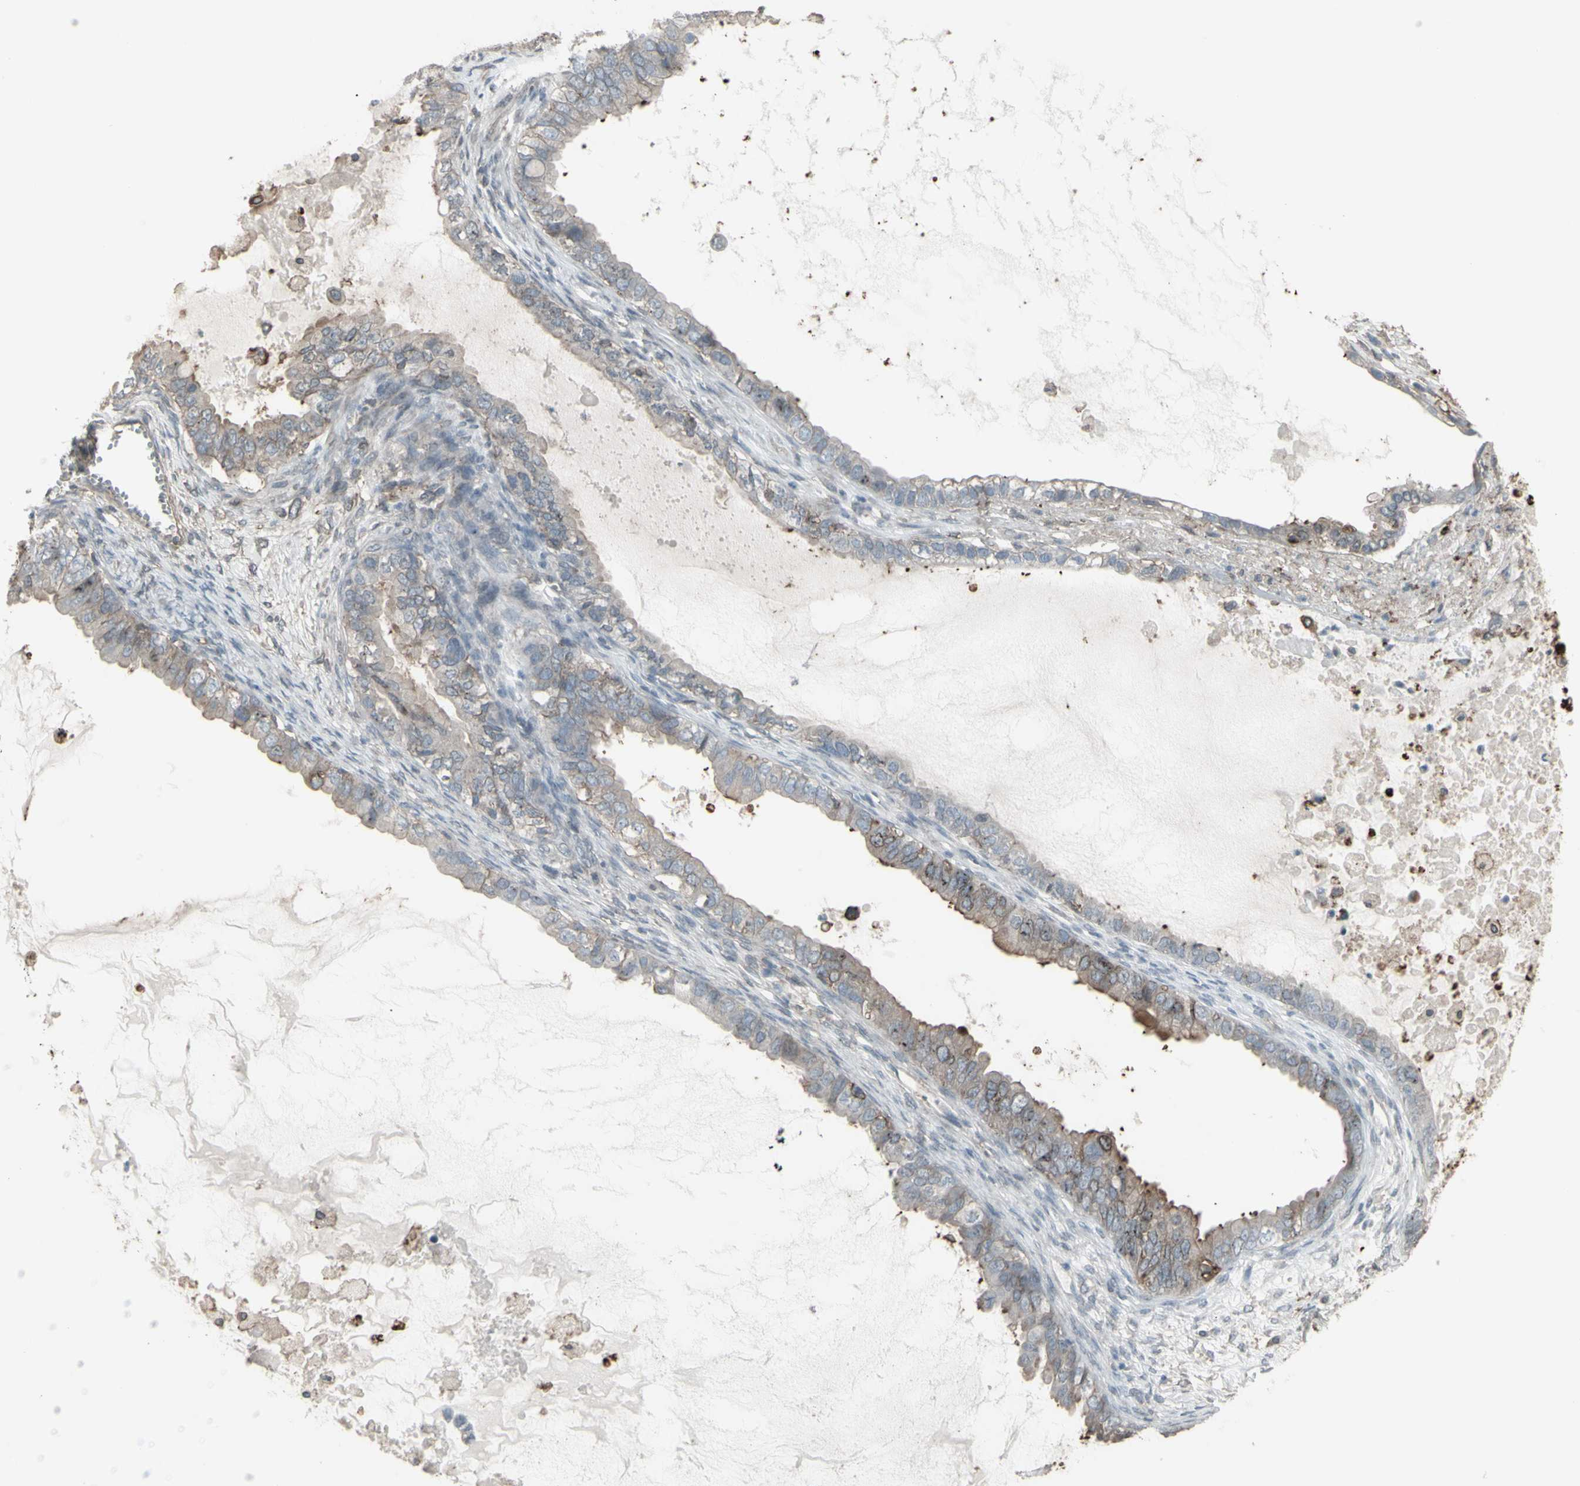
{"staining": {"intensity": "weak", "quantity": "25%-75%", "location": "cytoplasmic/membranous"}, "tissue": "ovarian cancer", "cell_type": "Tumor cells", "image_type": "cancer", "snomed": [{"axis": "morphology", "description": "Cystadenocarcinoma, mucinous, NOS"}, {"axis": "topography", "description": "Ovary"}], "caption": "A high-resolution histopathology image shows IHC staining of ovarian mucinous cystadenocarcinoma, which shows weak cytoplasmic/membranous staining in approximately 25%-75% of tumor cells.", "gene": "SMO", "patient": {"sex": "female", "age": 80}}